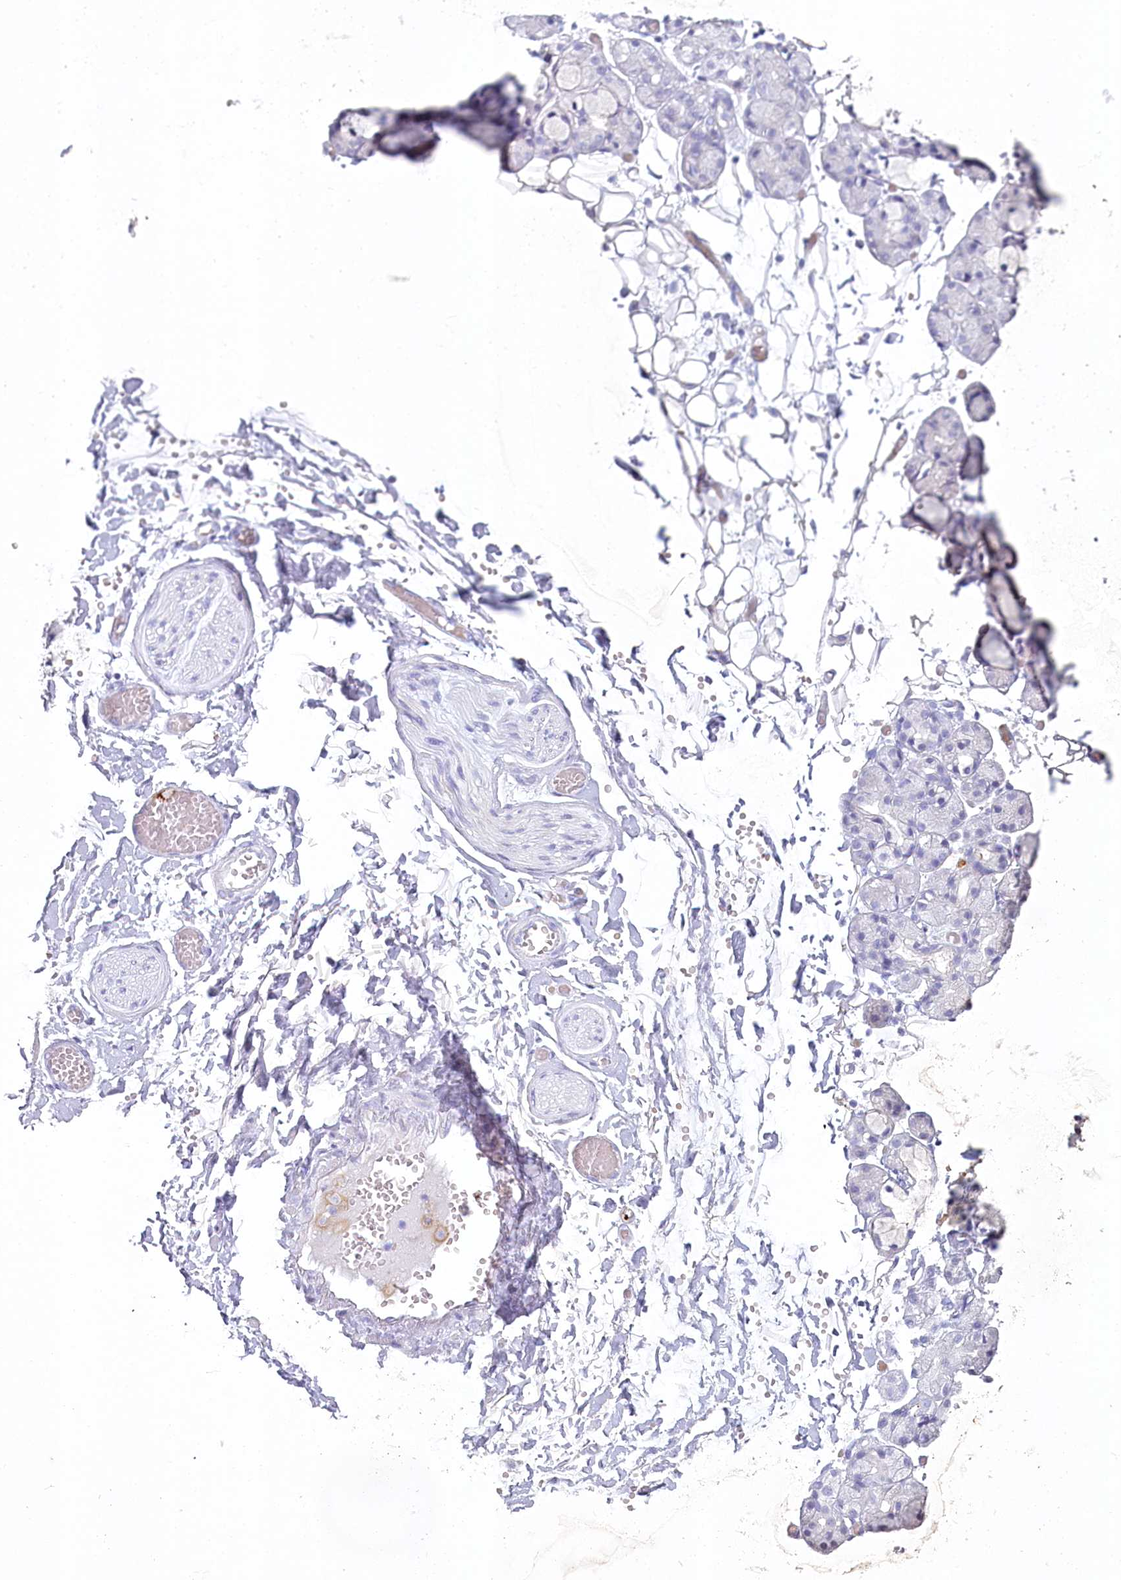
{"staining": {"intensity": "negative", "quantity": "none", "location": "none"}, "tissue": "salivary gland", "cell_type": "Glandular cells", "image_type": "normal", "snomed": [{"axis": "morphology", "description": "Normal tissue, NOS"}, {"axis": "topography", "description": "Salivary gland"}], "caption": "High magnification brightfield microscopy of benign salivary gland stained with DAB (brown) and counterstained with hematoxylin (blue): glandular cells show no significant expression. The staining is performed using DAB brown chromogen with nuclei counter-stained in using hematoxylin.", "gene": "IFIT5", "patient": {"sex": "male", "age": 63}}